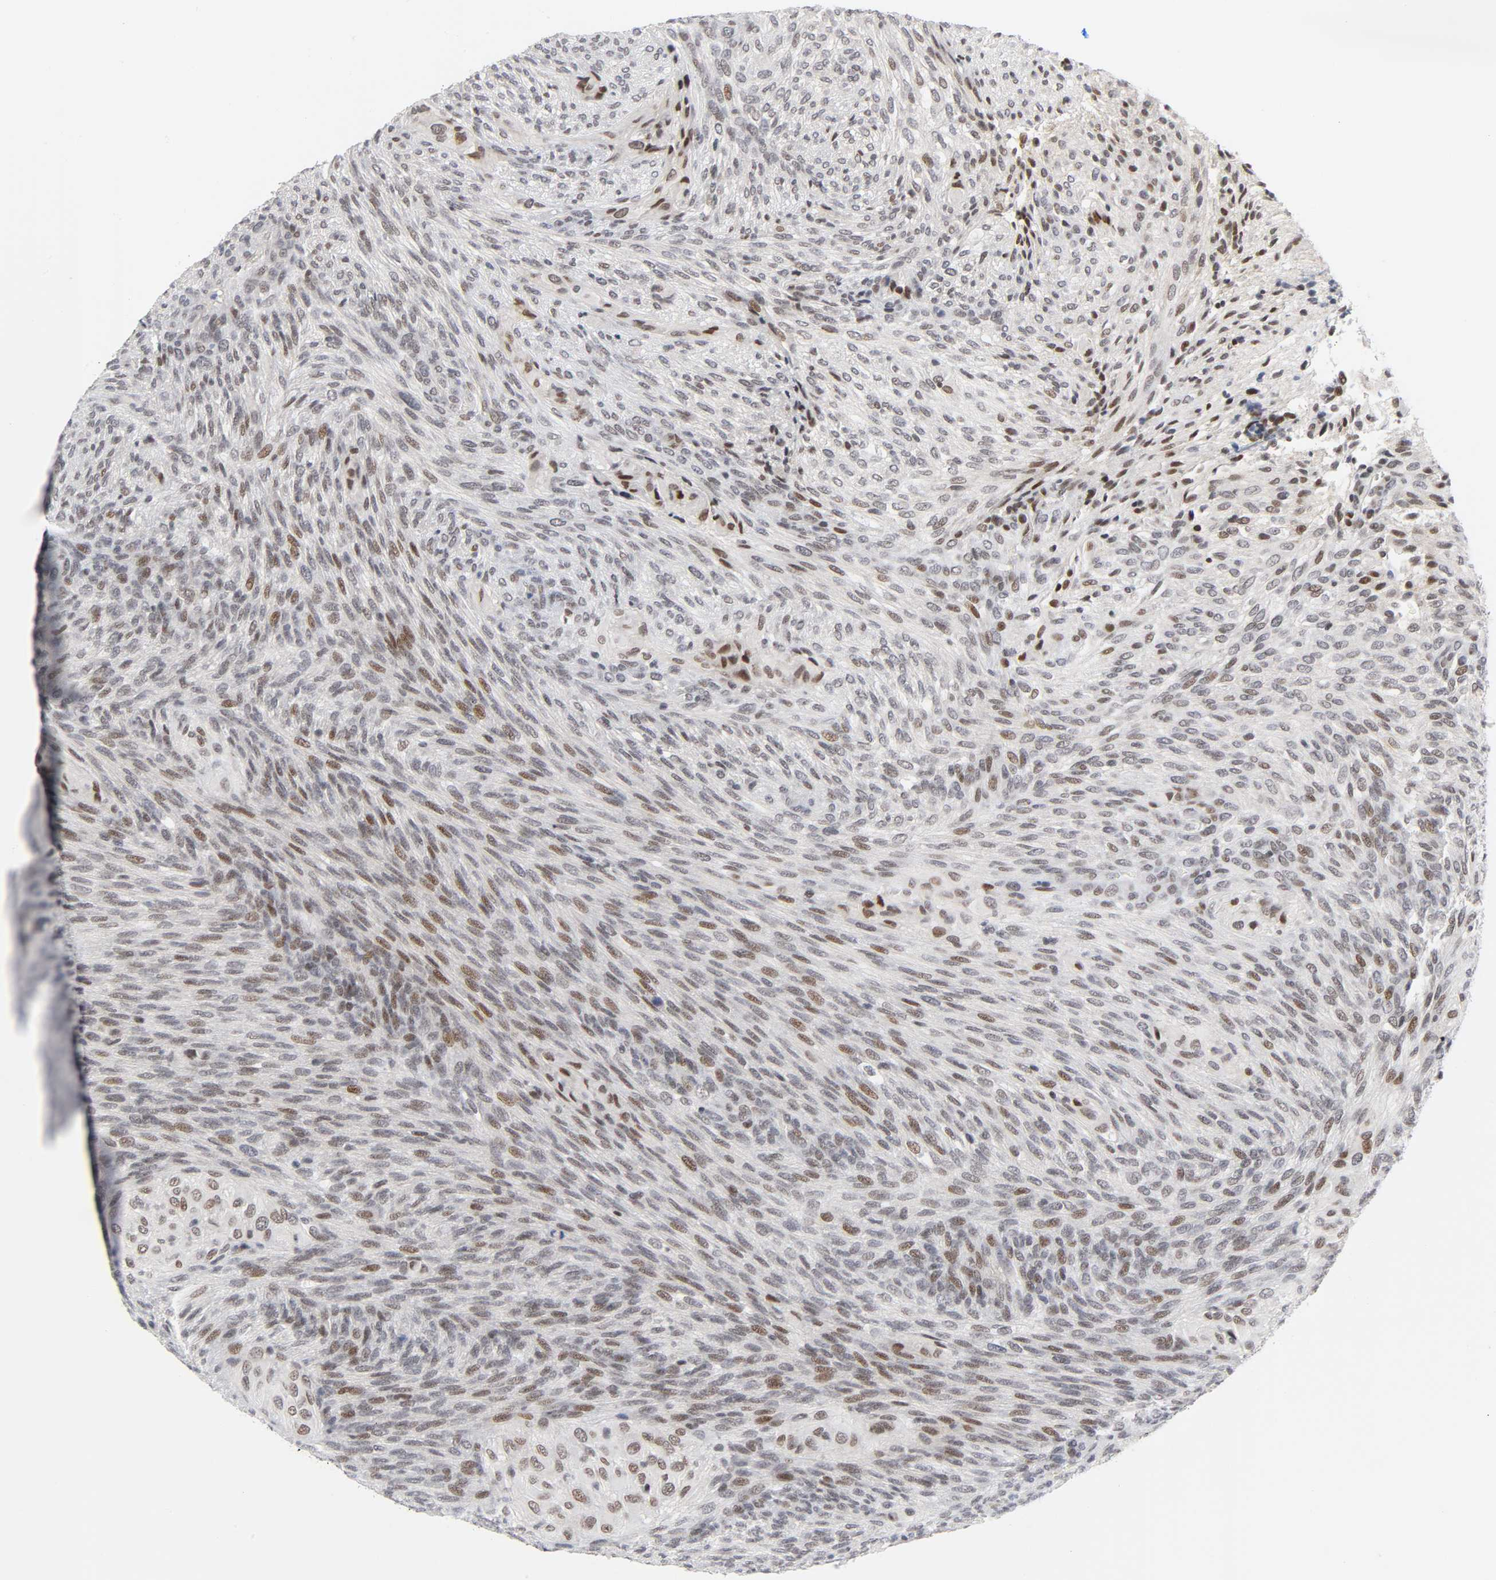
{"staining": {"intensity": "moderate", "quantity": "25%-75%", "location": "nuclear"}, "tissue": "glioma", "cell_type": "Tumor cells", "image_type": "cancer", "snomed": [{"axis": "morphology", "description": "Glioma, malignant, High grade"}, {"axis": "topography", "description": "Cerebral cortex"}], "caption": "Immunohistochemistry (DAB) staining of glioma reveals moderate nuclear protein positivity in about 25%-75% of tumor cells.", "gene": "DIDO1", "patient": {"sex": "female", "age": 55}}